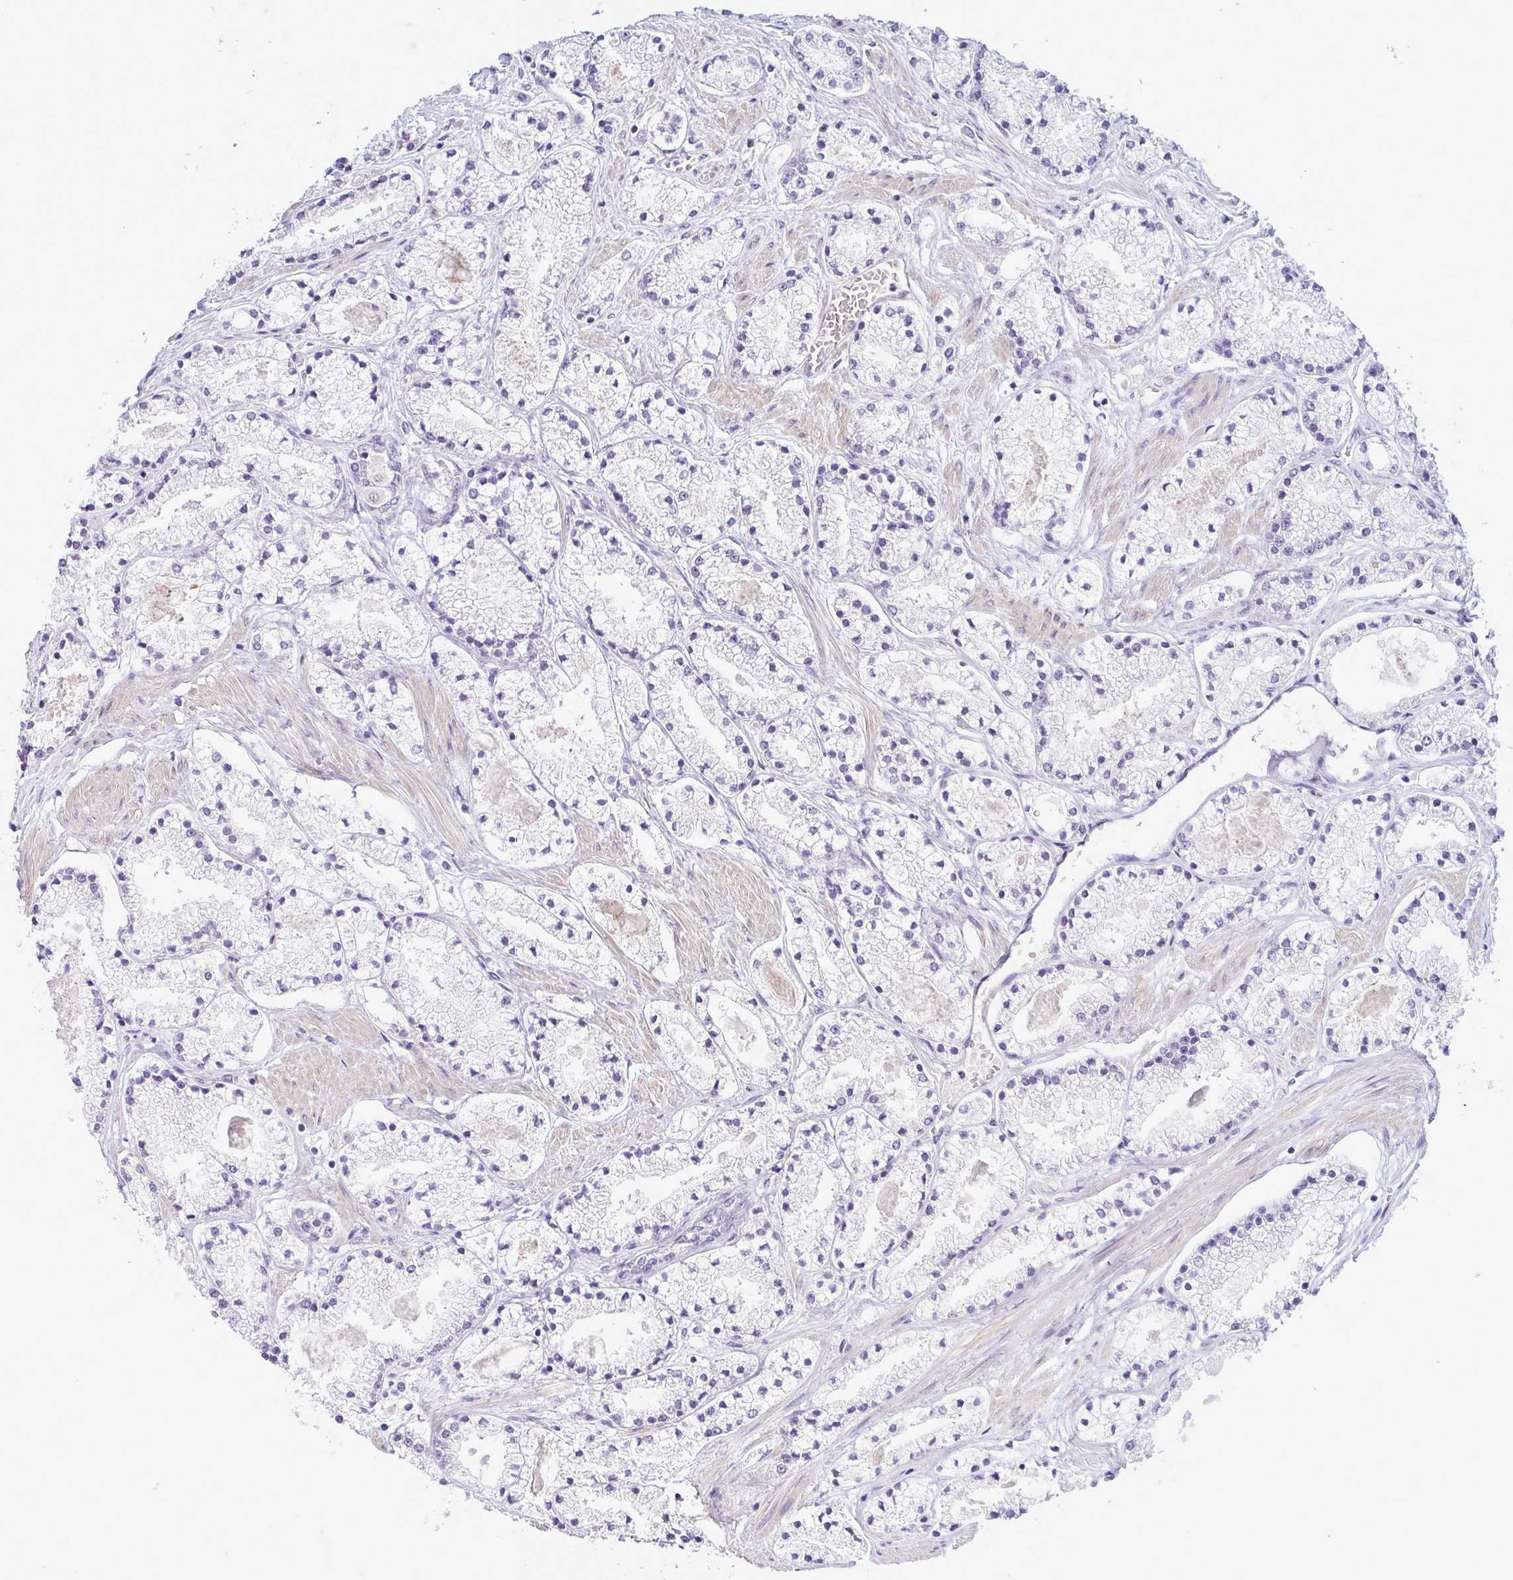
{"staining": {"intensity": "negative", "quantity": "none", "location": "none"}, "tissue": "prostate cancer", "cell_type": "Tumor cells", "image_type": "cancer", "snomed": [{"axis": "morphology", "description": "Adenocarcinoma, High grade"}, {"axis": "topography", "description": "Prostate"}], "caption": "High magnification brightfield microscopy of prostate high-grade adenocarcinoma stained with DAB (brown) and counterstained with hematoxylin (blue): tumor cells show no significant positivity.", "gene": "SYNPO2L", "patient": {"sex": "male", "age": 63}}